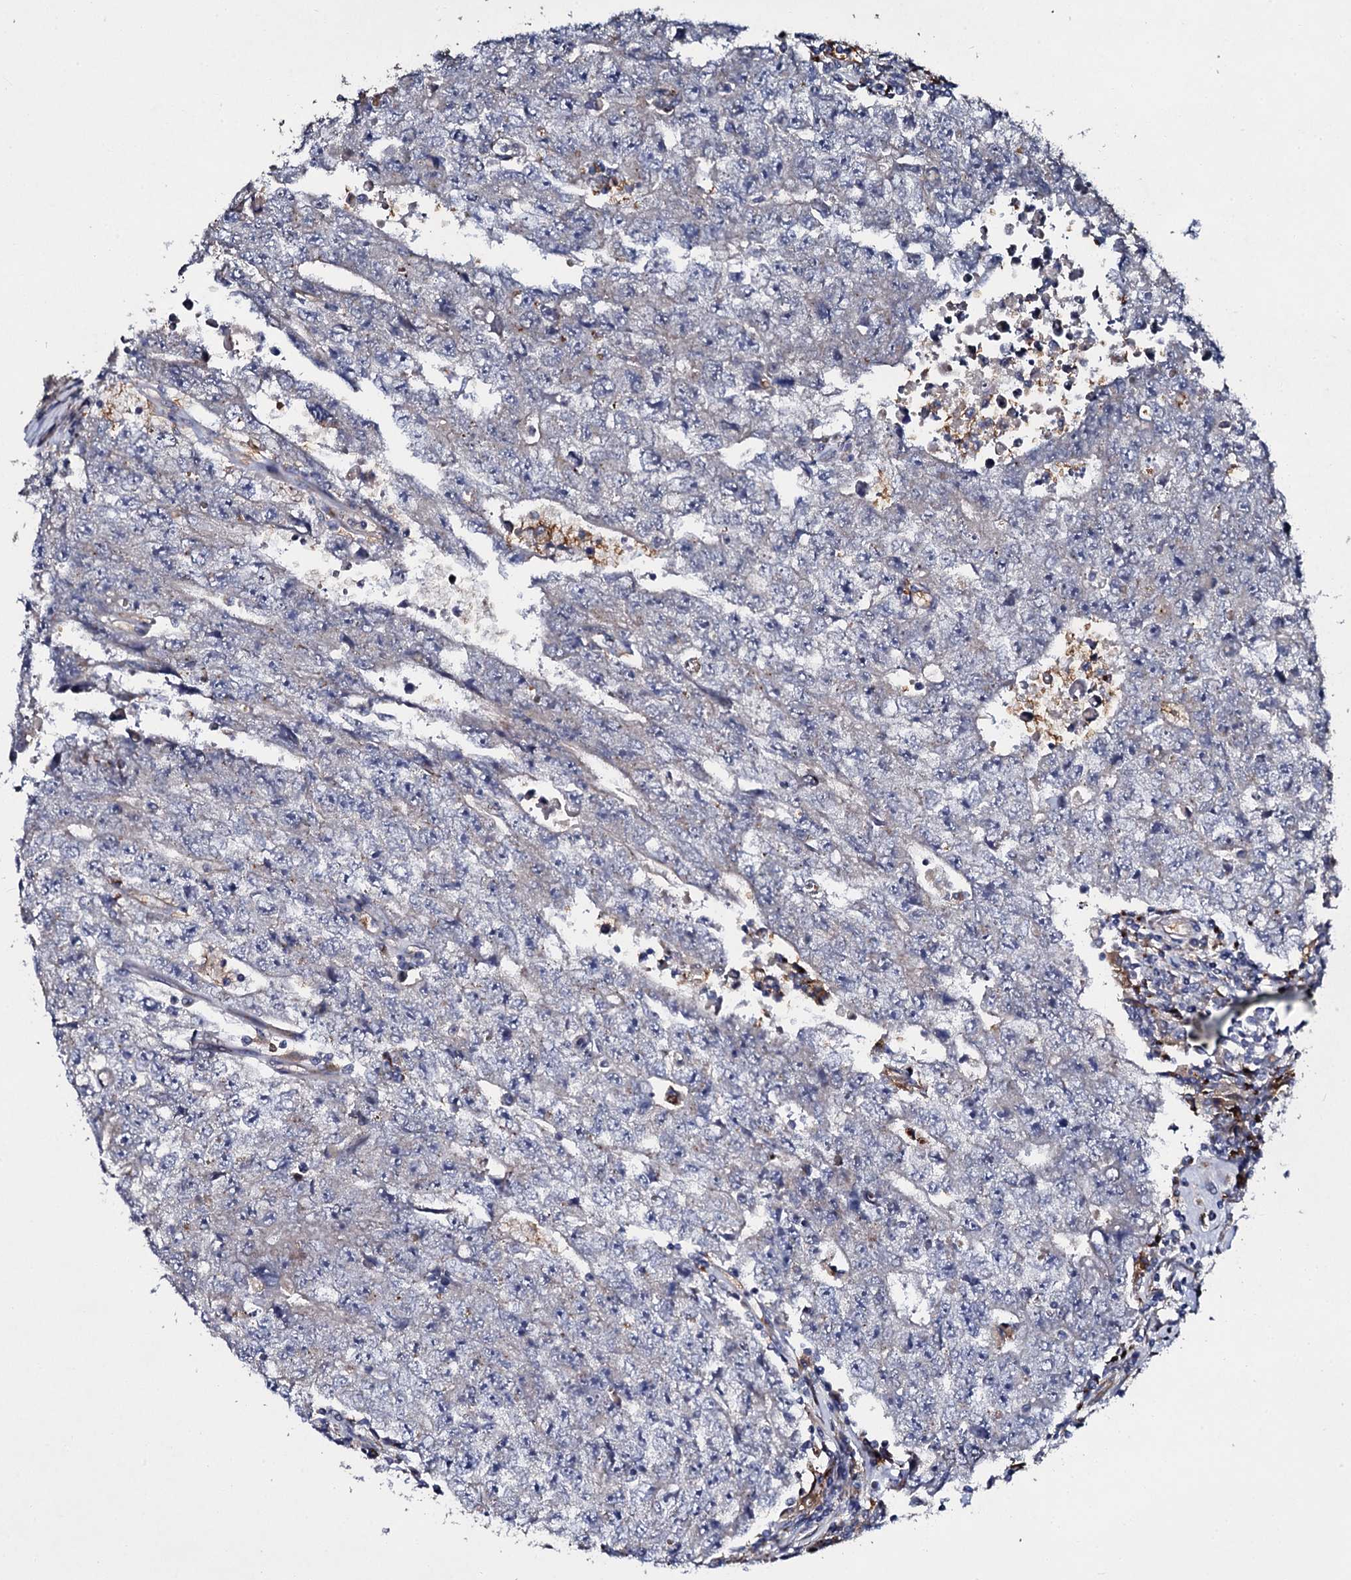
{"staining": {"intensity": "negative", "quantity": "none", "location": "none"}, "tissue": "testis cancer", "cell_type": "Tumor cells", "image_type": "cancer", "snomed": [{"axis": "morphology", "description": "Carcinoma, Embryonal, NOS"}, {"axis": "topography", "description": "Testis"}], "caption": "An immunohistochemistry image of embryonal carcinoma (testis) is shown. There is no staining in tumor cells of embryonal carcinoma (testis).", "gene": "LRRC28", "patient": {"sex": "male", "age": 17}}